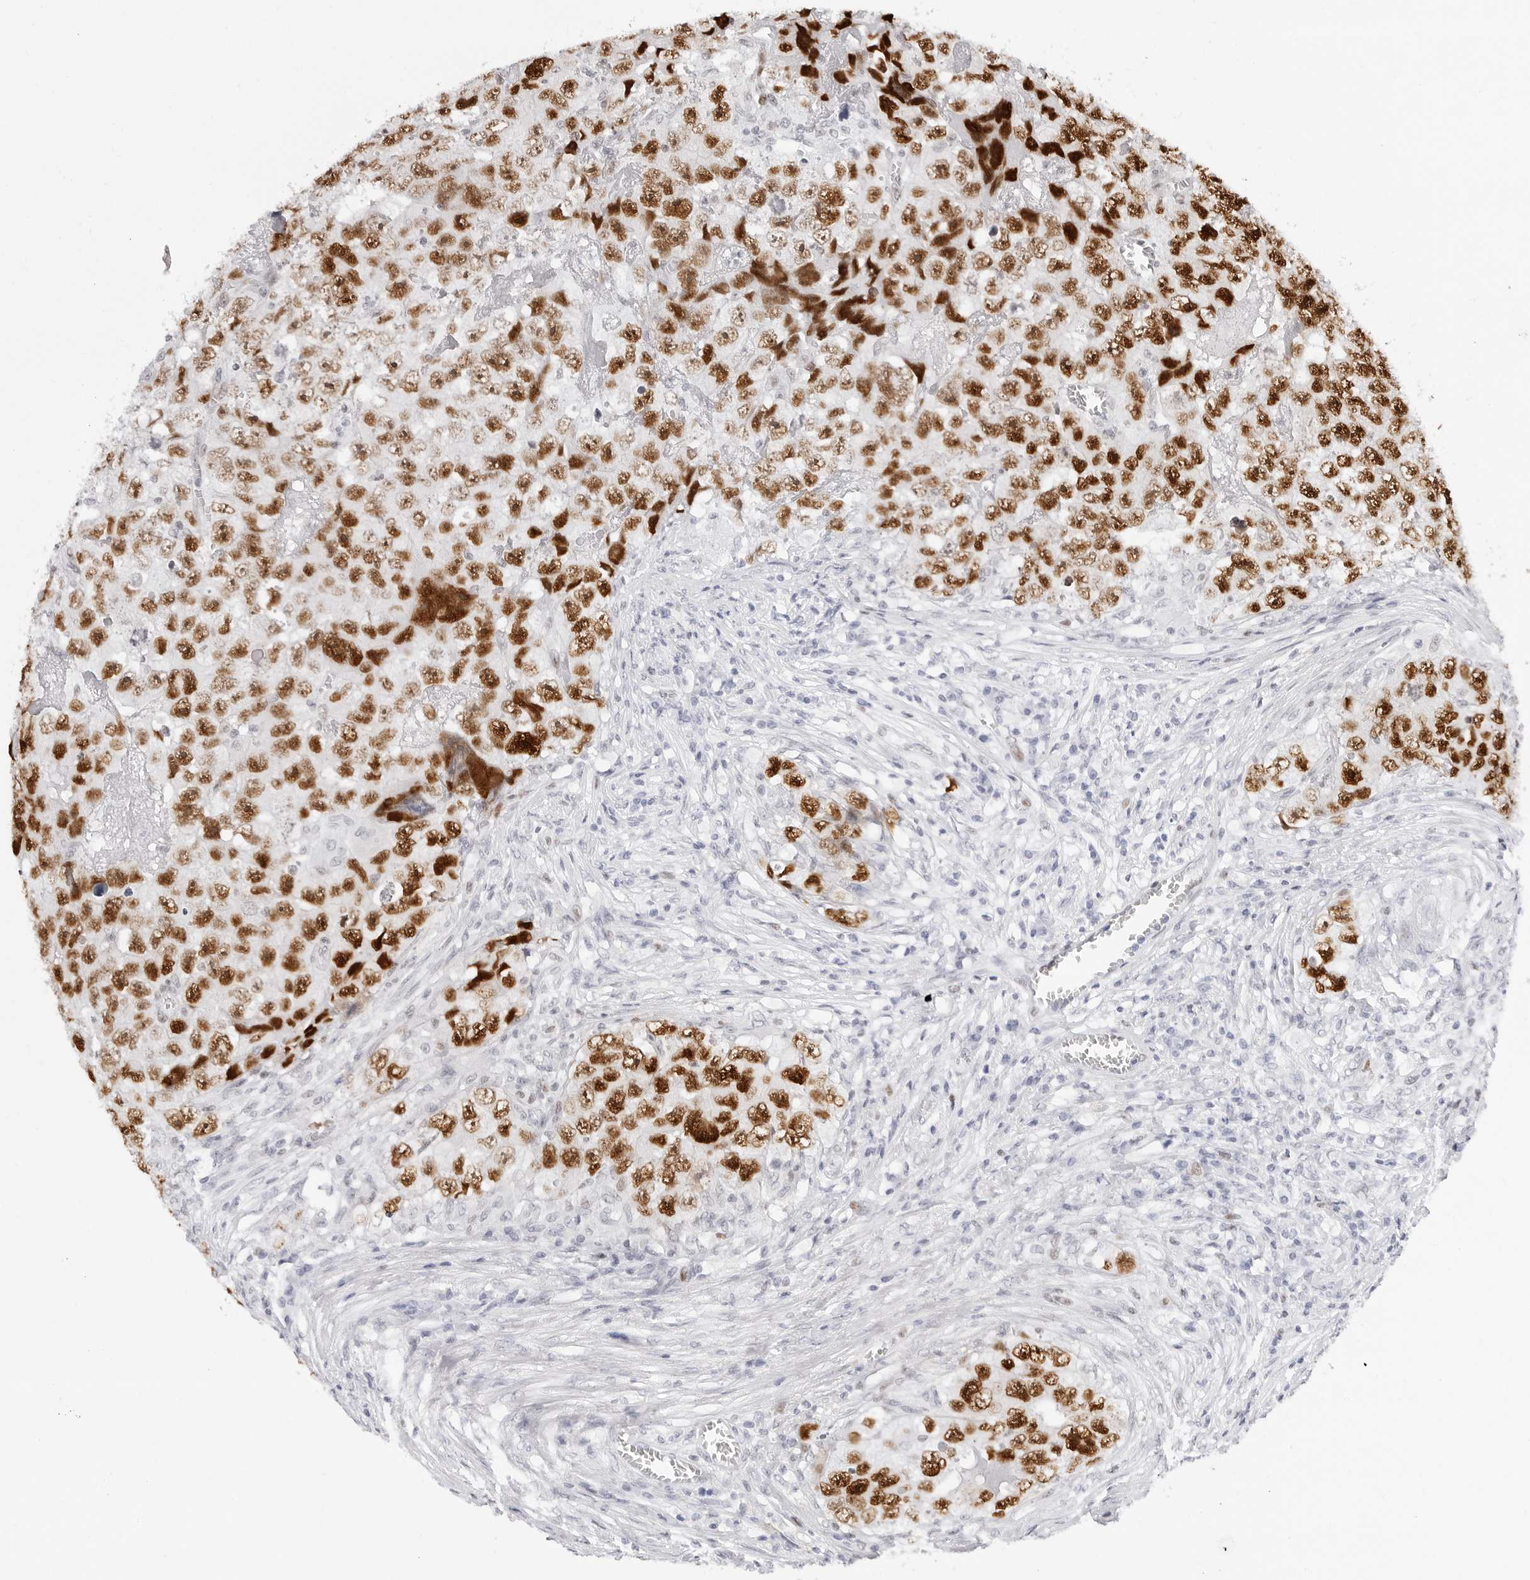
{"staining": {"intensity": "strong", "quantity": ">75%", "location": "nuclear"}, "tissue": "testis cancer", "cell_type": "Tumor cells", "image_type": "cancer", "snomed": [{"axis": "morphology", "description": "Seminoma, NOS"}, {"axis": "morphology", "description": "Carcinoma, Embryonal, NOS"}, {"axis": "topography", "description": "Testis"}], "caption": "Immunohistochemical staining of testis cancer exhibits high levels of strong nuclear positivity in about >75% of tumor cells. Nuclei are stained in blue.", "gene": "NASP", "patient": {"sex": "male", "age": 43}}